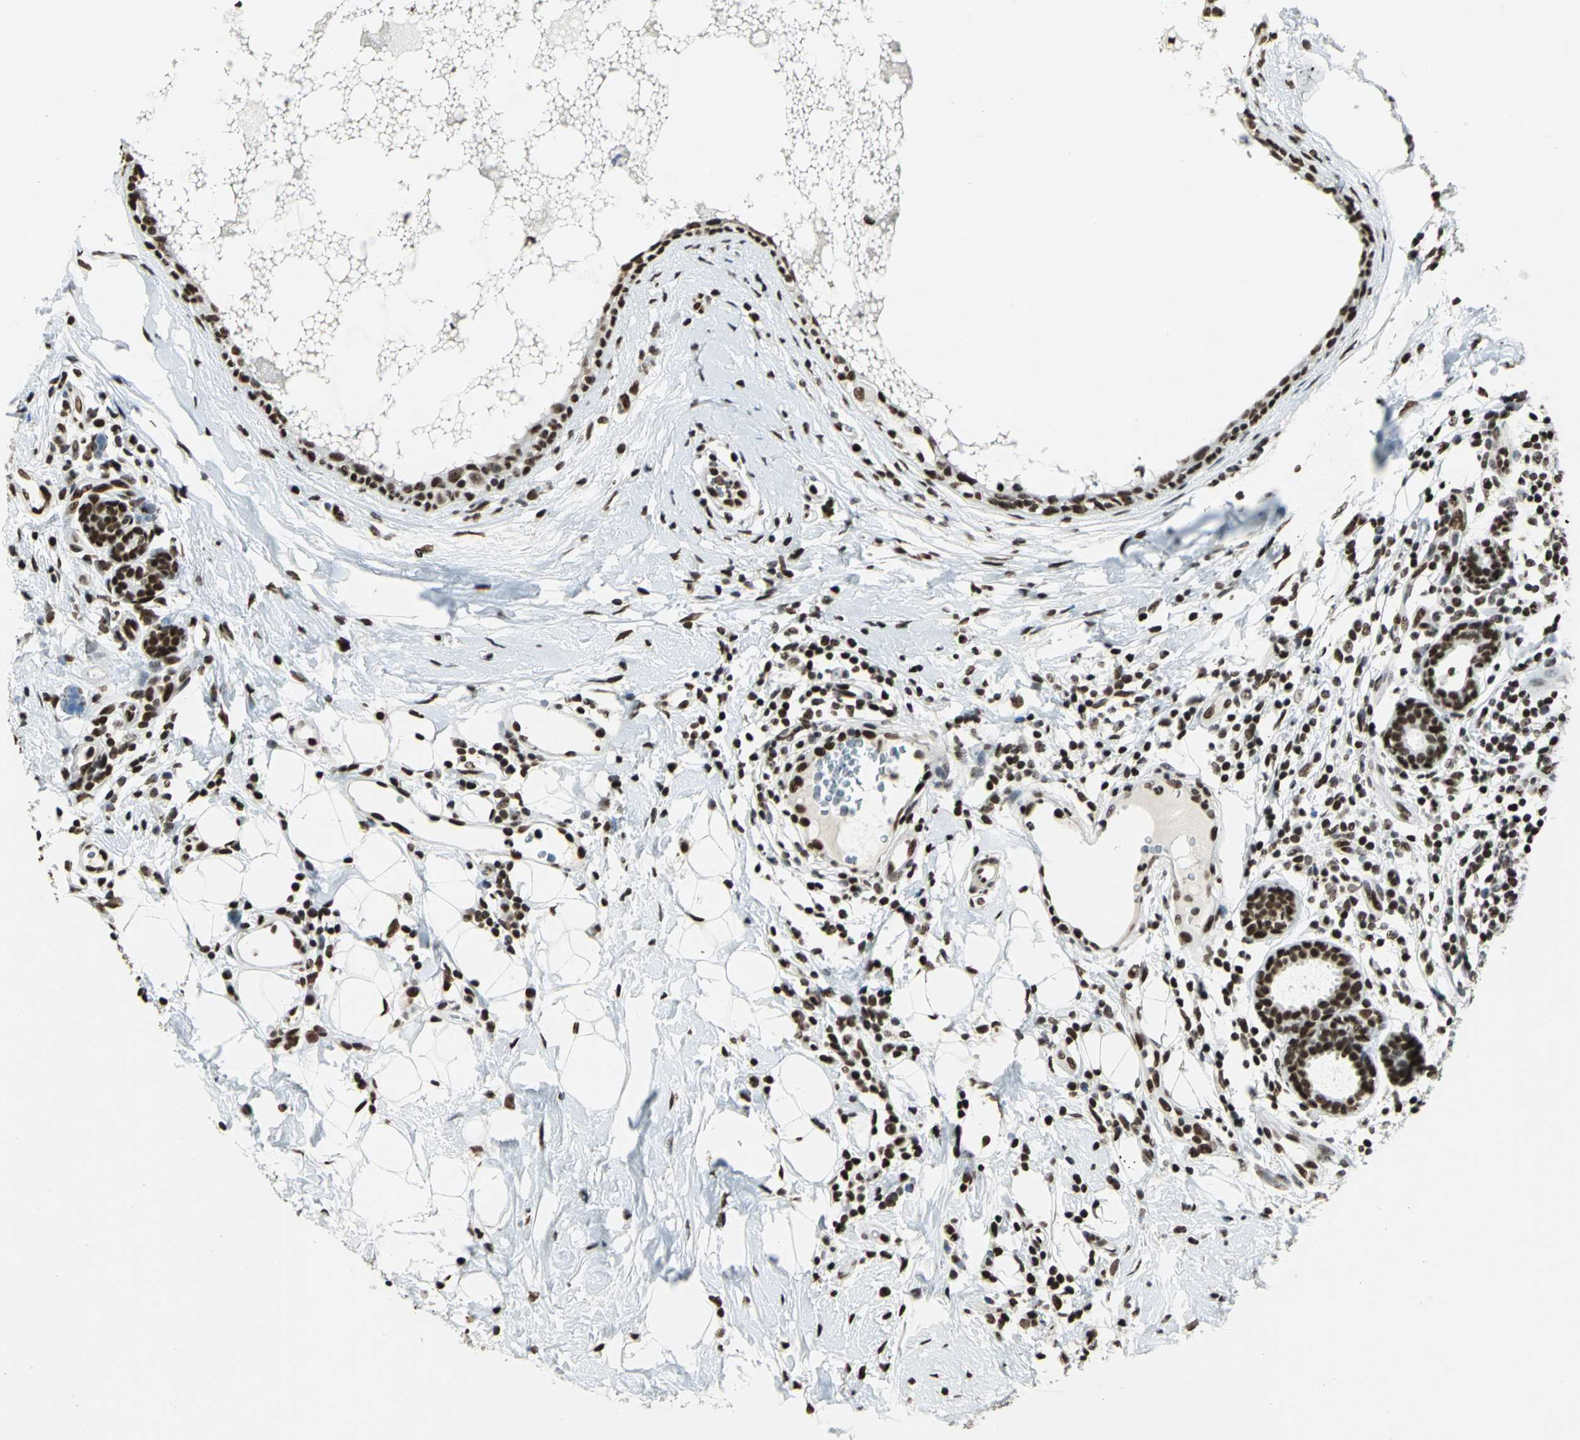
{"staining": {"intensity": "strong", "quantity": ">75%", "location": "nuclear"}, "tissue": "breast cancer", "cell_type": "Tumor cells", "image_type": "cancer", "snomed": [{"axis": "morphology", "description": "Duct carcinoma"}, {"axis": "topography", "description": "Breast"}], "caption": "Immunohistochemistry (IHC) of human breast cancer displays high levels of strong nuclear staining in approximately >75% of tumor cells. The staining was performed using DAB, with brown indicating positive protein expression. Nuclei are stained blue with hematoxylin.", "gene": "HMGB1", "patient": {"sex": "female", "age": 40}}